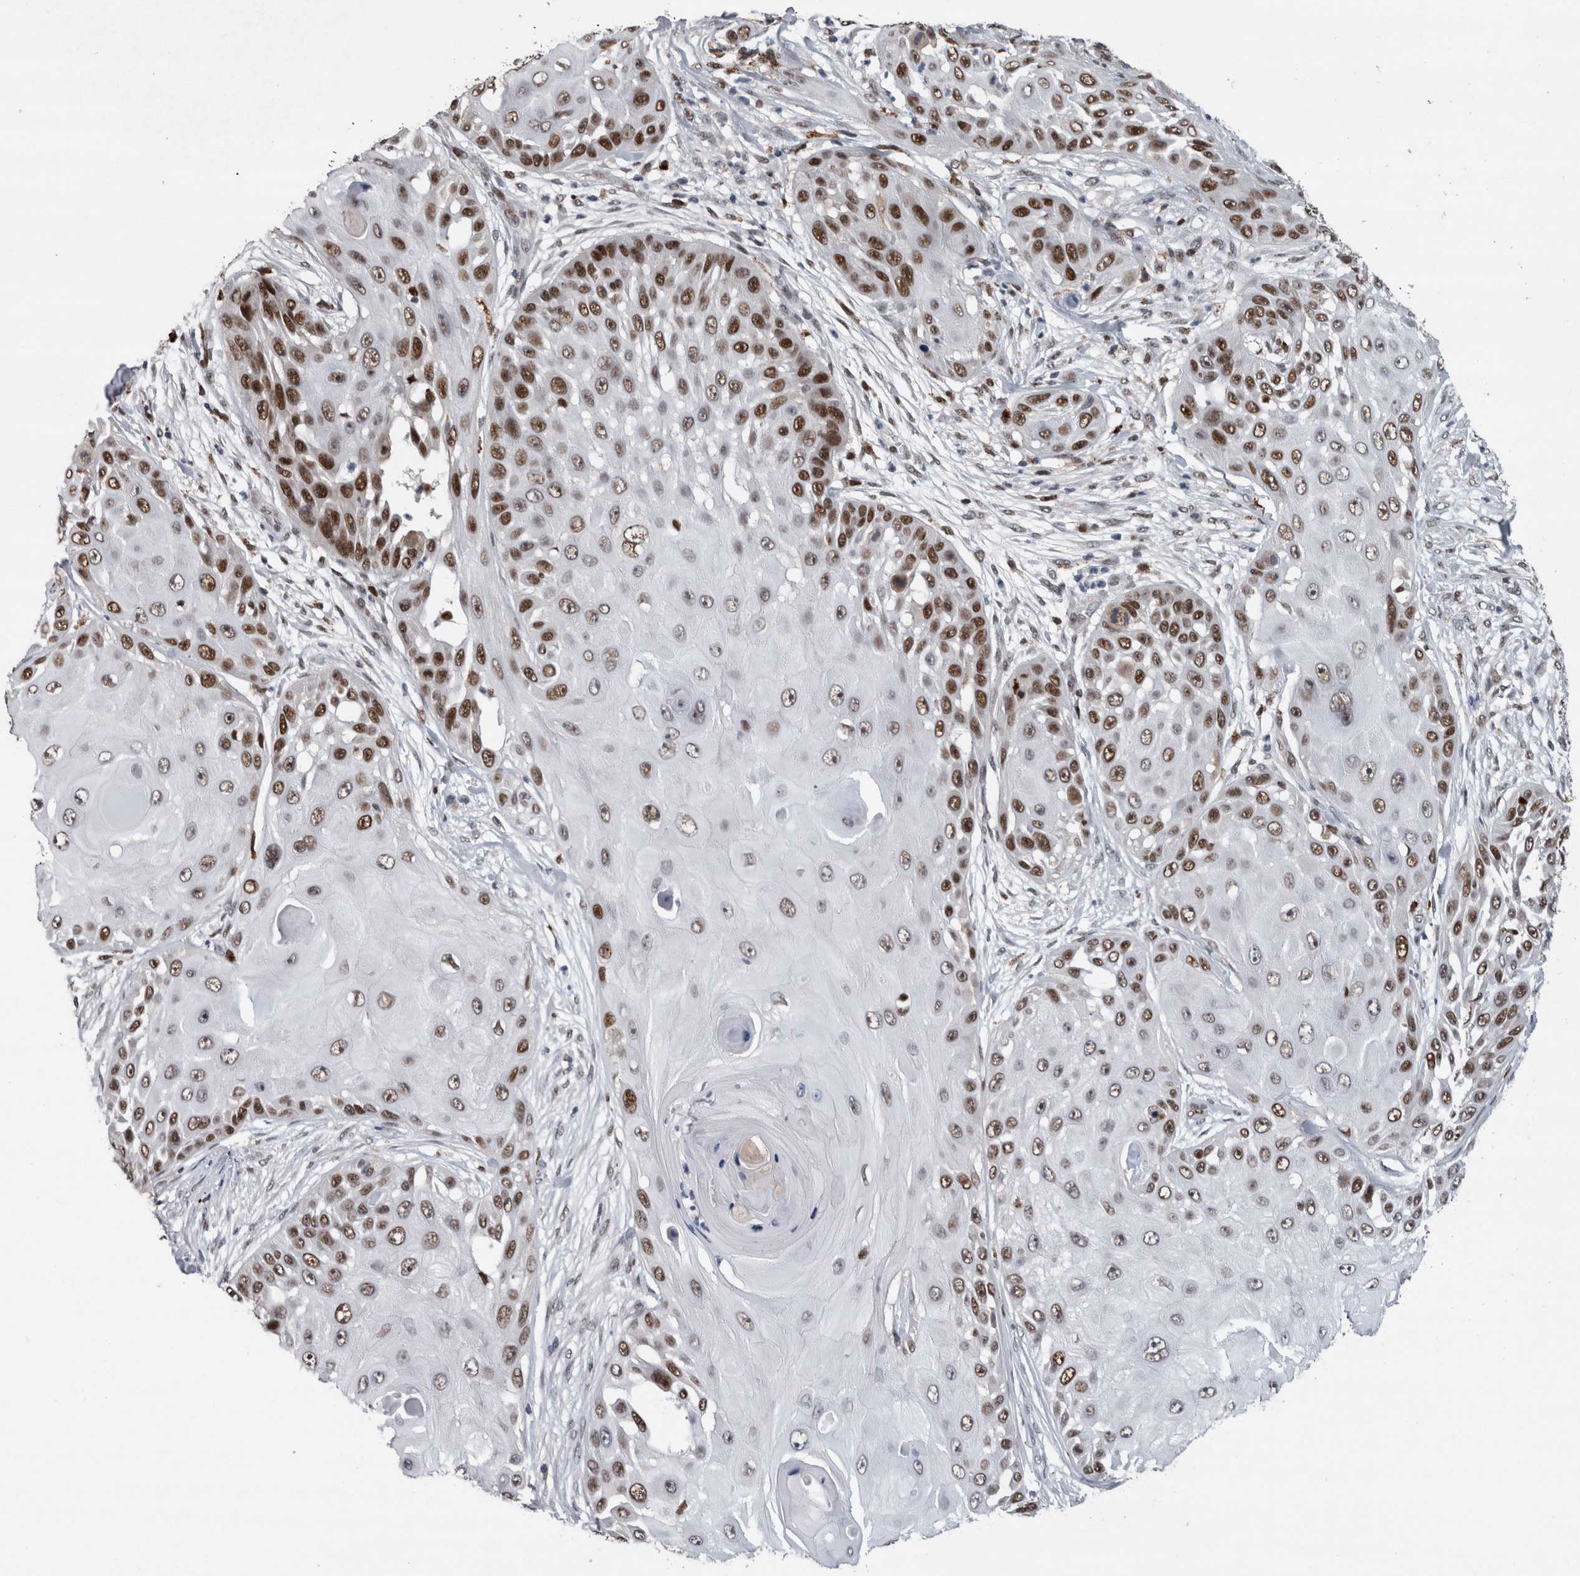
{"staining": {"intensity": "strong", "quantity": ">75%", "location": "nuclear"}, "tissue": "skin cancer", "cell_type": "Tumor cells", "image_type": "cancer", "snomed": [{"axis": "morphology", "description": "Squamous cell carcinoma, NOS"}, {"axis": "topography", "description": "Skin"}], "caption": "This photomicrograph displays IHC staining of skin squamous cell carcinoma, with high strong nuclear staining in approximately >75% of tumor cells.", "gene": "POLD2", "patient": {"sex": "female", "age": 44}}